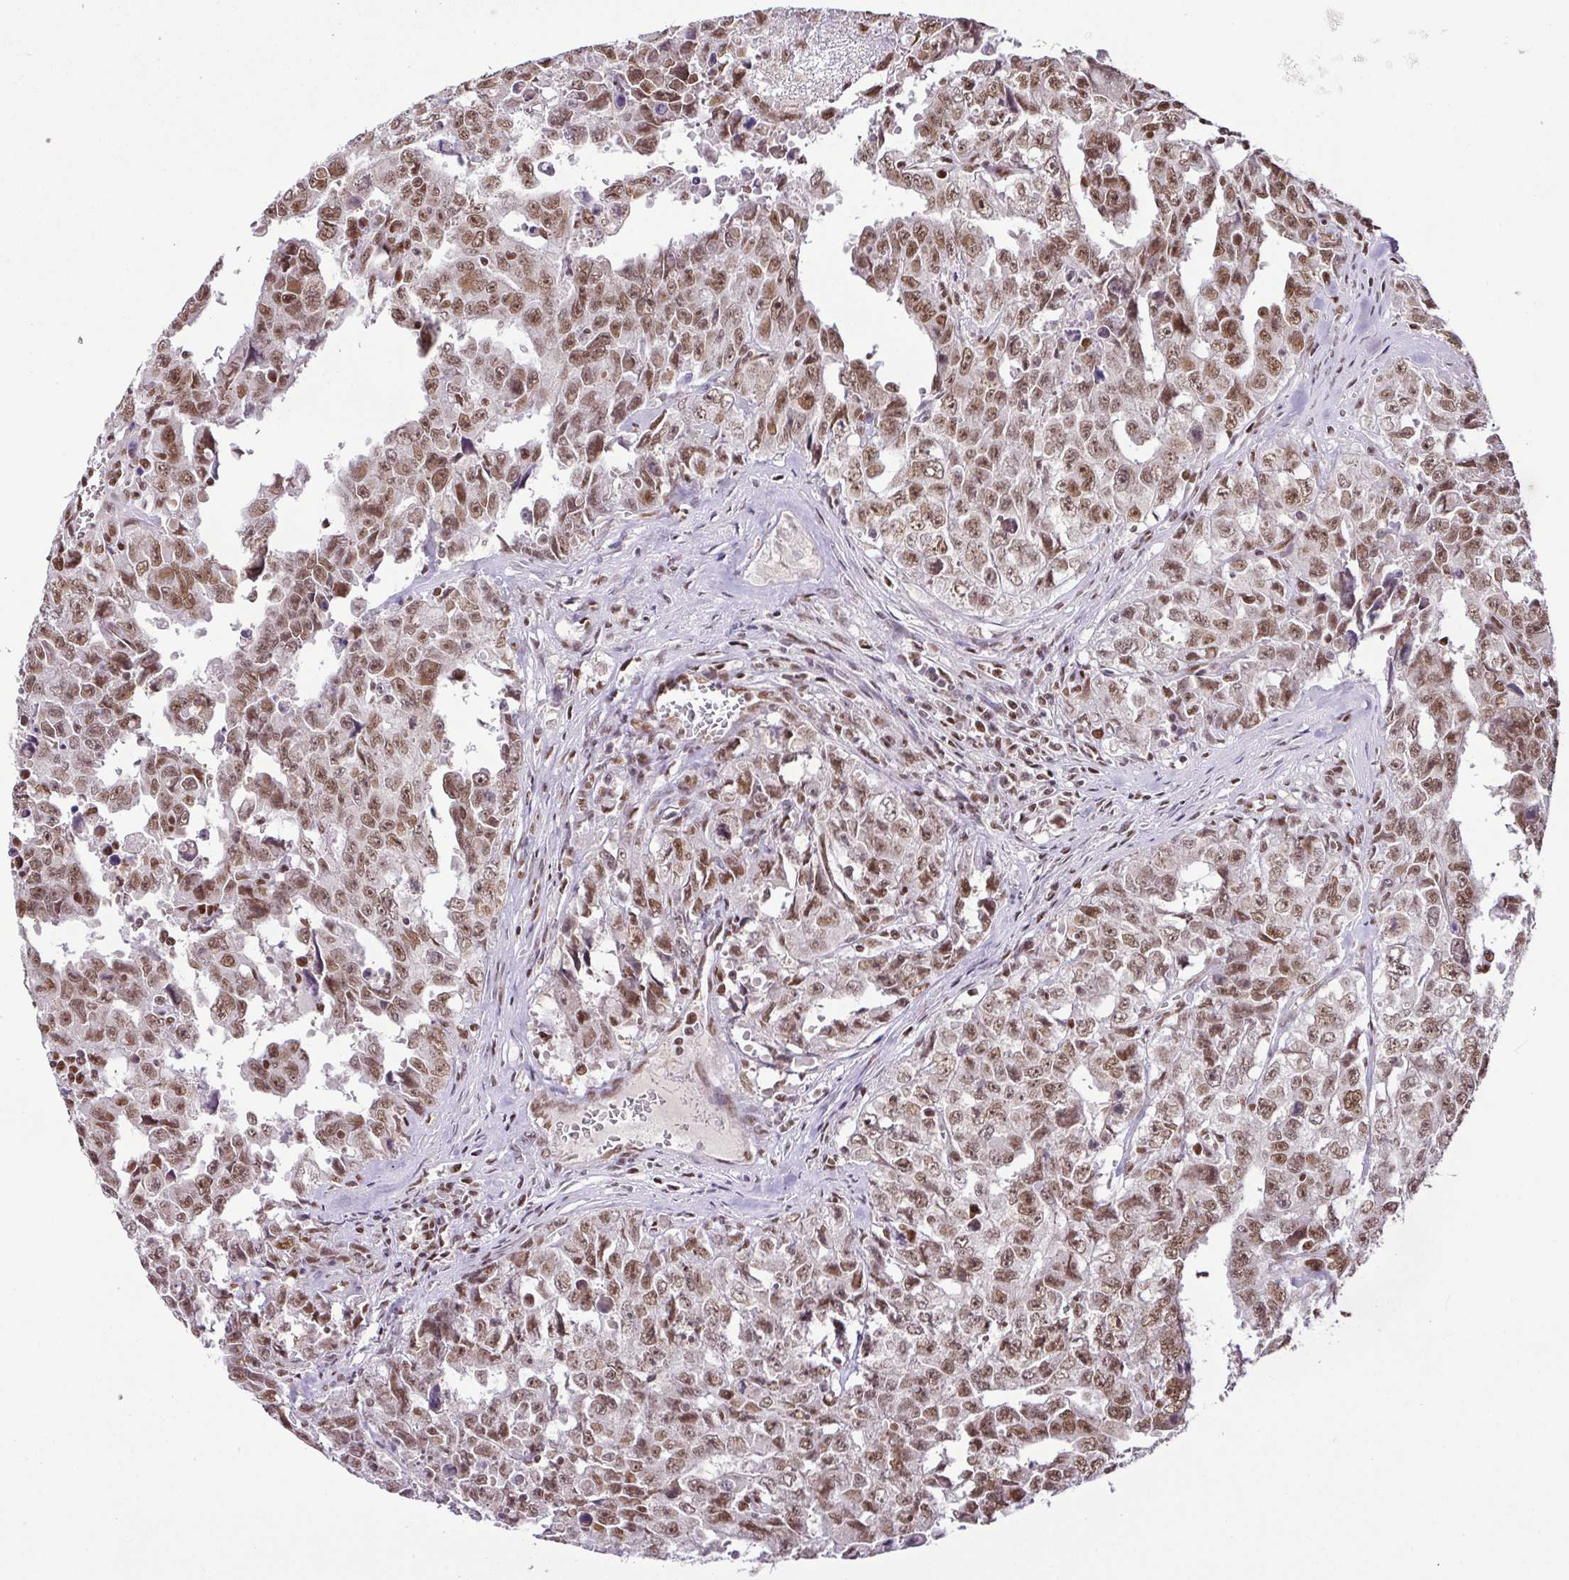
{"staining": {"intensity": "moderate", "quantity": ">75%", "location": "nuclear"}, "tissue": "testis cancer", "cell_type": "Tumor cells", "image_type": "cancer", "snomed": [{"axis": "morphology", "description": "Carcinoma, Embryonal, NOS"}, {"axis": "topography", "description": "Testis"}], "caption": "Tumor cells exhibit medium levels of moderate nuclear positivity in approximately >75% of cells in testis cancer (embryonal carcinoma). (Stains: DAB (3,3'-diaminobenzidine) in brown, nuclei in blue, Microscopy: brightfield microscopy at high magnification).", "gene": "PGAP4", "patient": {"sex": "male", "age": 24}}